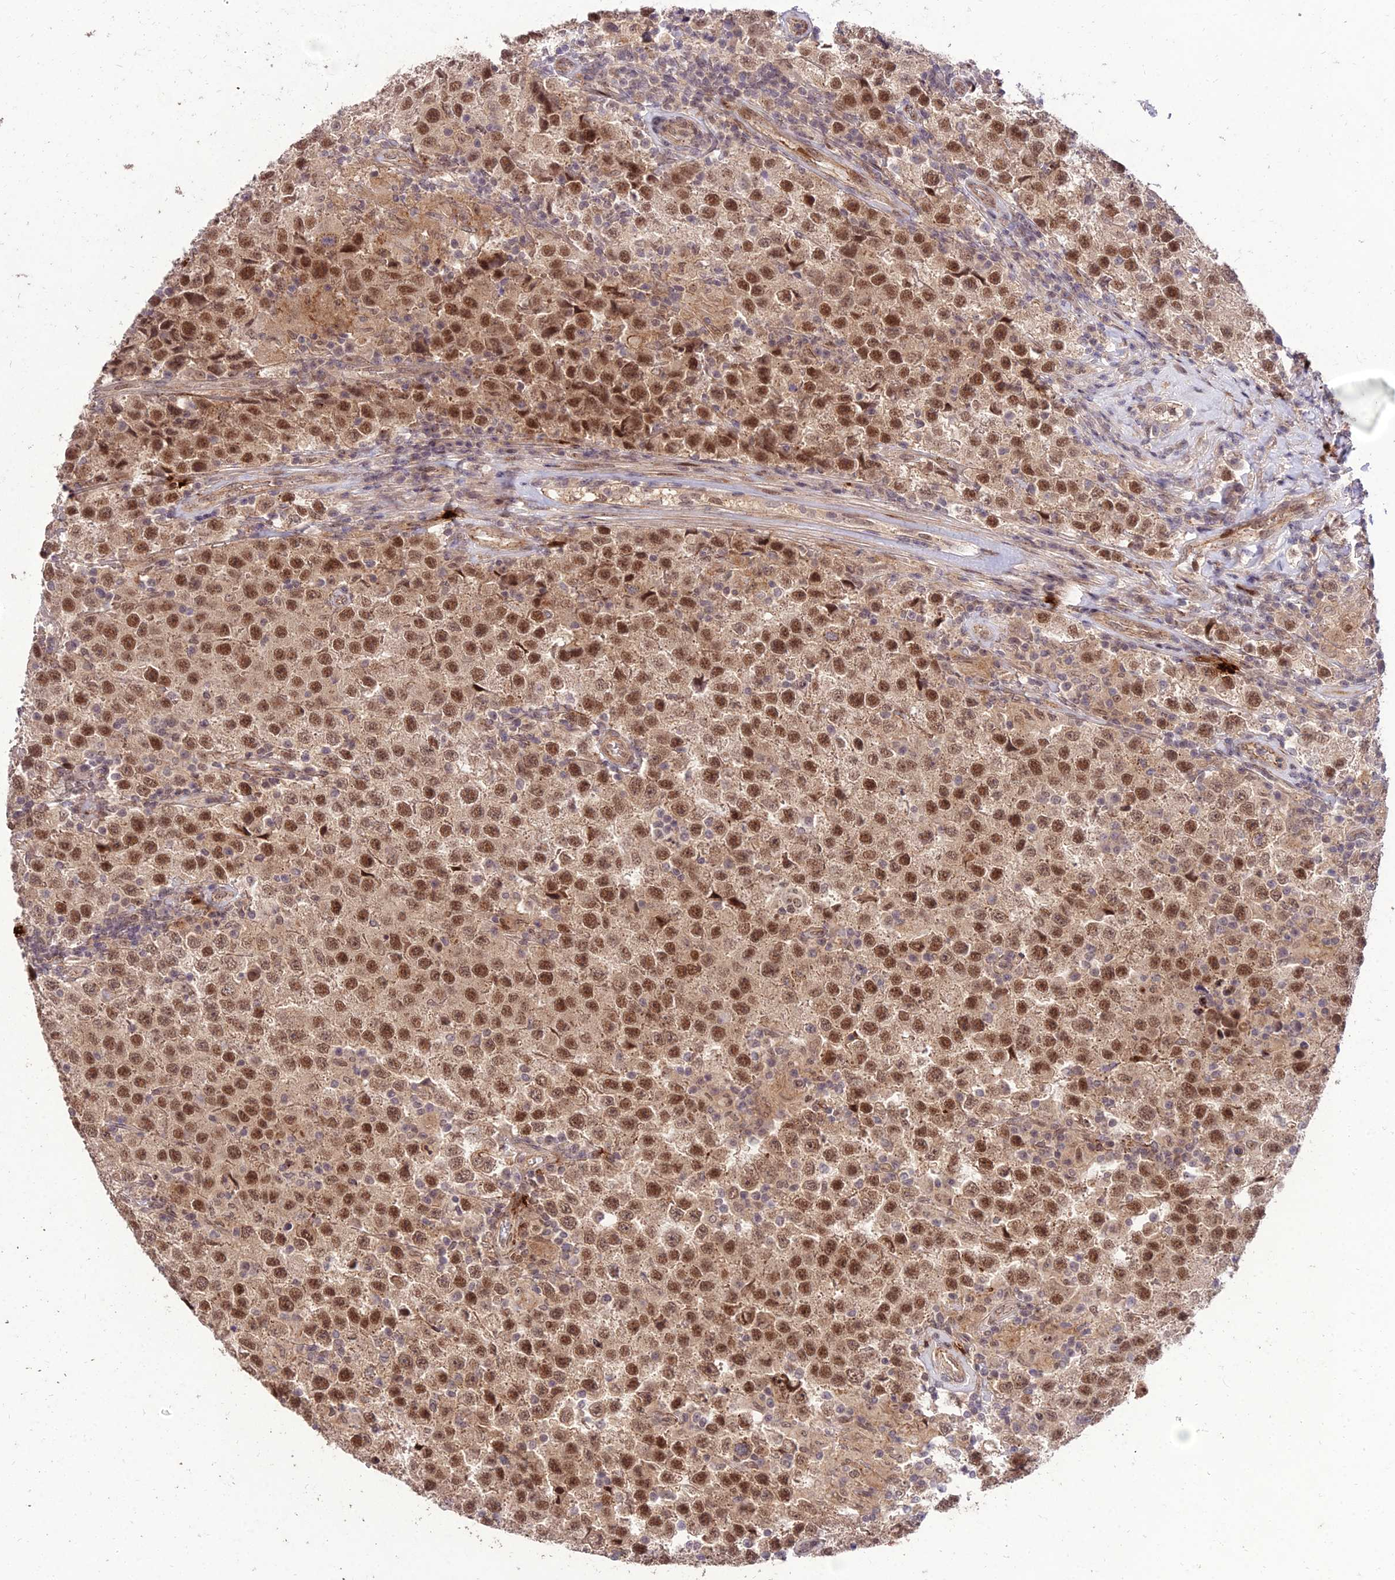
{"staining": {"intensity": "moderate", "quantity": ">75%", "location": "nuclear"}, "tissue": "testis cancer", "cell_type": "Tumor cells", "image_type": "cancer", "snomed": [{"axis": "morphology", "description": "Seminoma, NOS"}, {"axis": "morphology", "description": "Carcinoma, Embryonal, NOS"}, {"axis": "topography", "description": "Testis"}], "caption": "This is a histology image of IHC staining of seminoma (testis), which shows moderate positivity in the nuclear of tumor cells.", "gene": "ZNF85", "patient": {"sex": "male", "age": 41}}